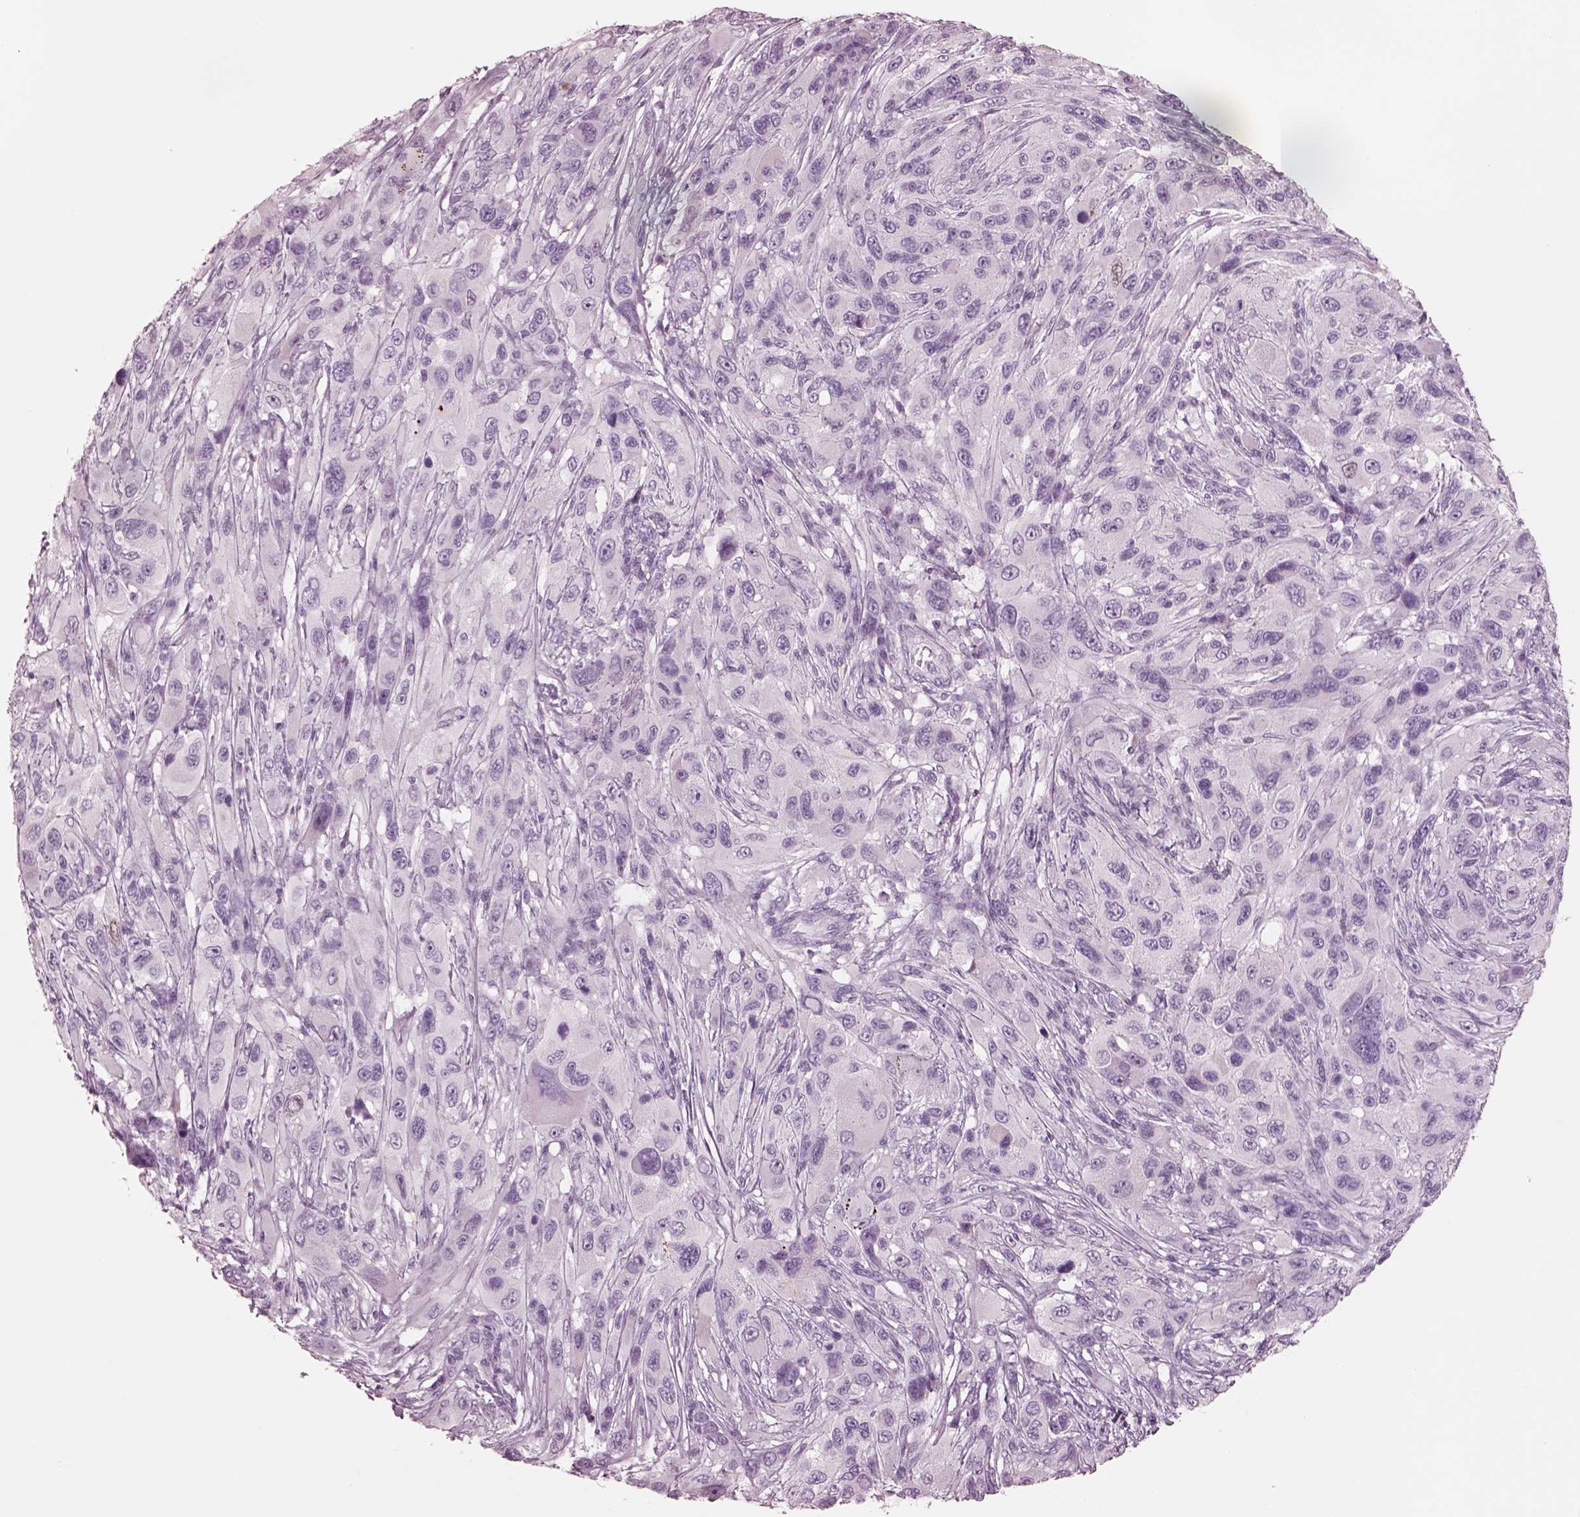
{"staining": {"intensity": "negative", "quantity": "none", "location": "none"}, "tissue": "melanoma", "cell_type": "Tumor cells", "image_type": "cancer", "snomed": [{"axis": "morphology", "description": "Malignant melanoma, NOS"}, {"axis": "topography", "description": "Skin"}], "caption": "Melanoma stained for a protein using IHC demonstrates no staining tumor cells.", "gene": "KRTAP24-1", "patient": {"sex": "male", "age": 53}}